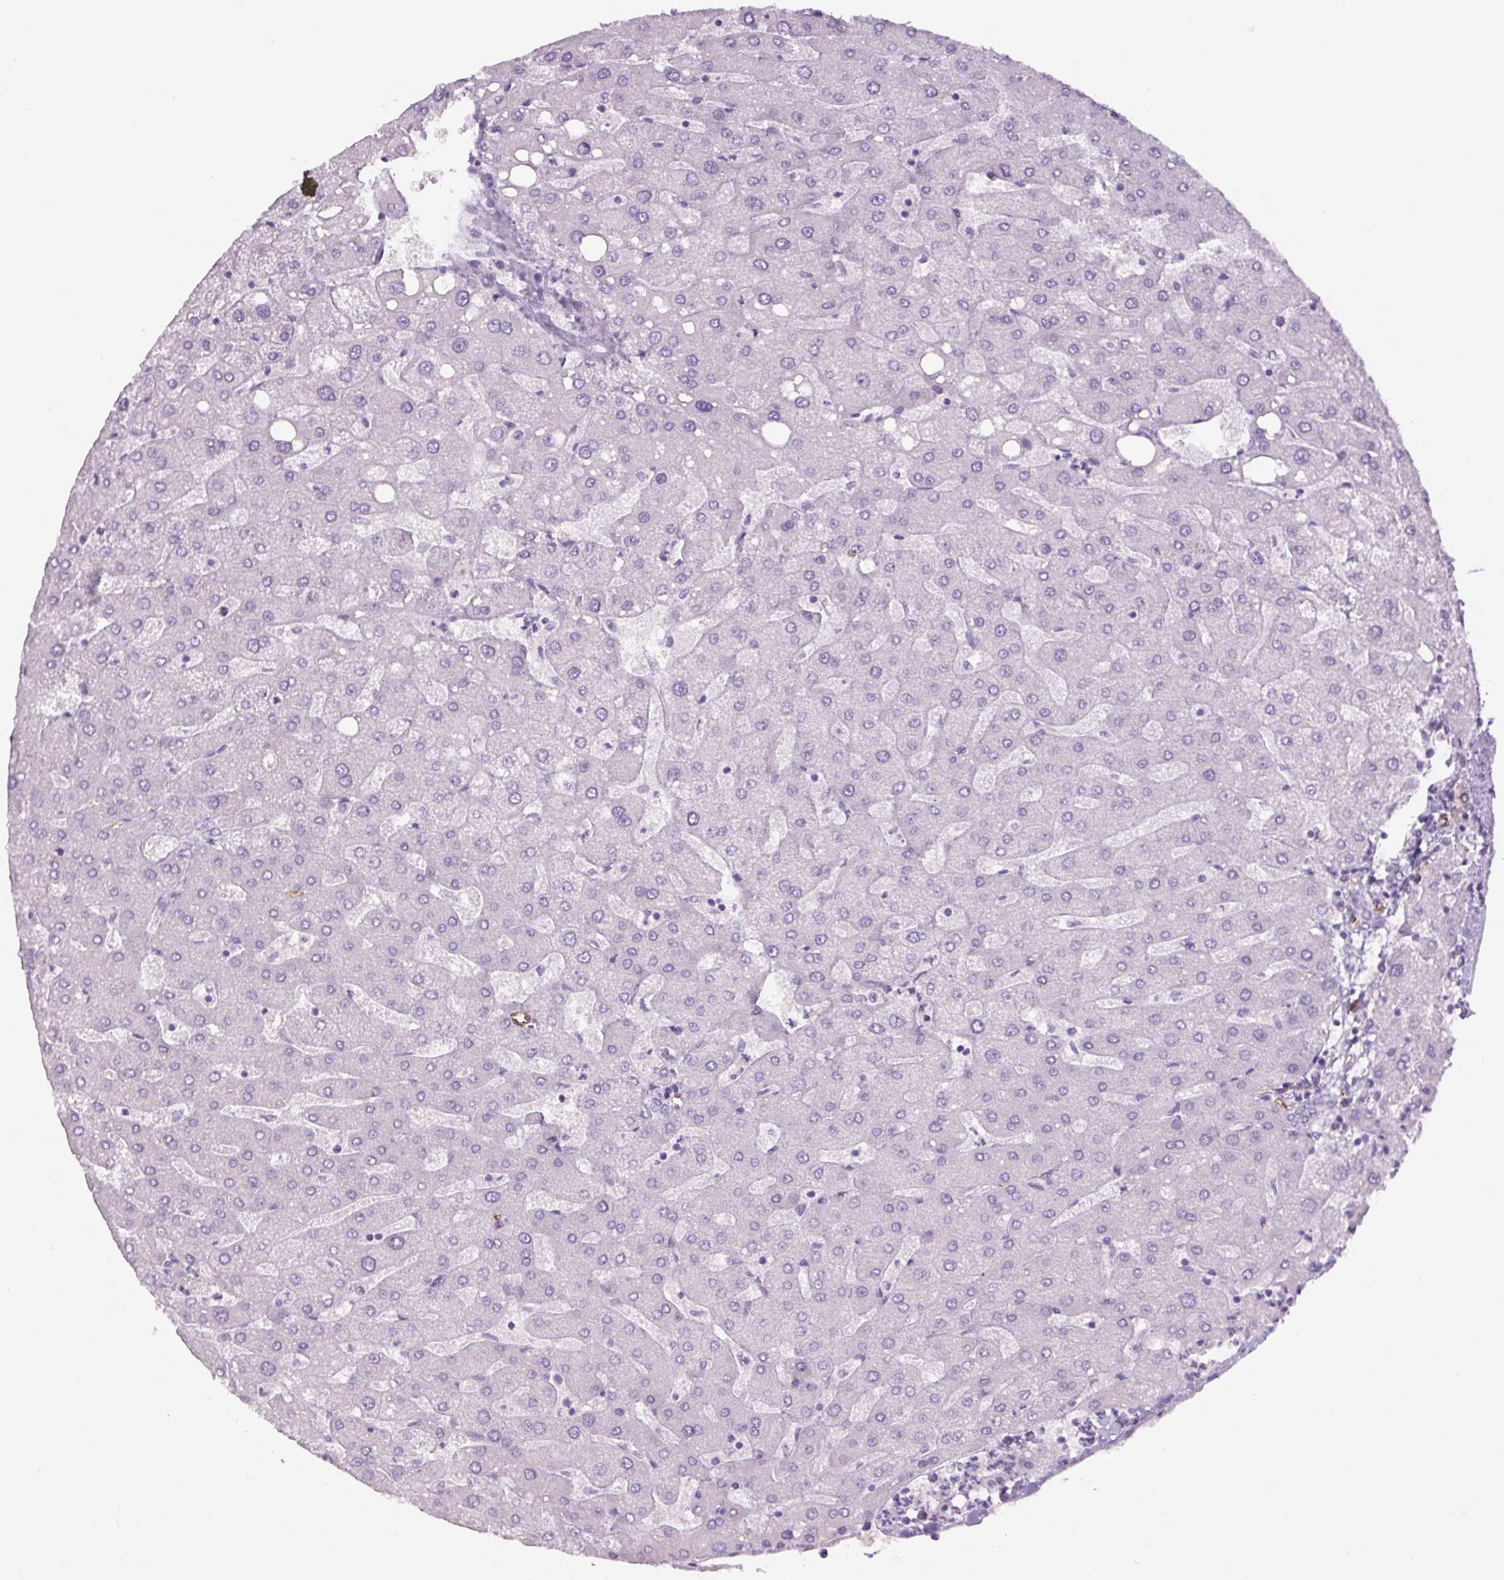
{"staining": {"intensity": "negative", "quantity": "none", "location": "none"}, "tissue": "liver", "cell_type": "Cholangiocytes", "image_type": "normal", "snomed": [{"axis": "morphology", "description": "Normal tissue, NOS"}, {"axis": "topography", "description": "Liver"}], "caption": "Immunohistochemical staining of normal human liver displays no significant expression in cholangiocytes. Brightfield microscopy of IHC stained with DAB (3,3'-diaminobenzidine) (brown) and hematoxylin (blue), captured at high magnification.", "gene": "NES", "patient": {"sex": "male", "age": 67}}